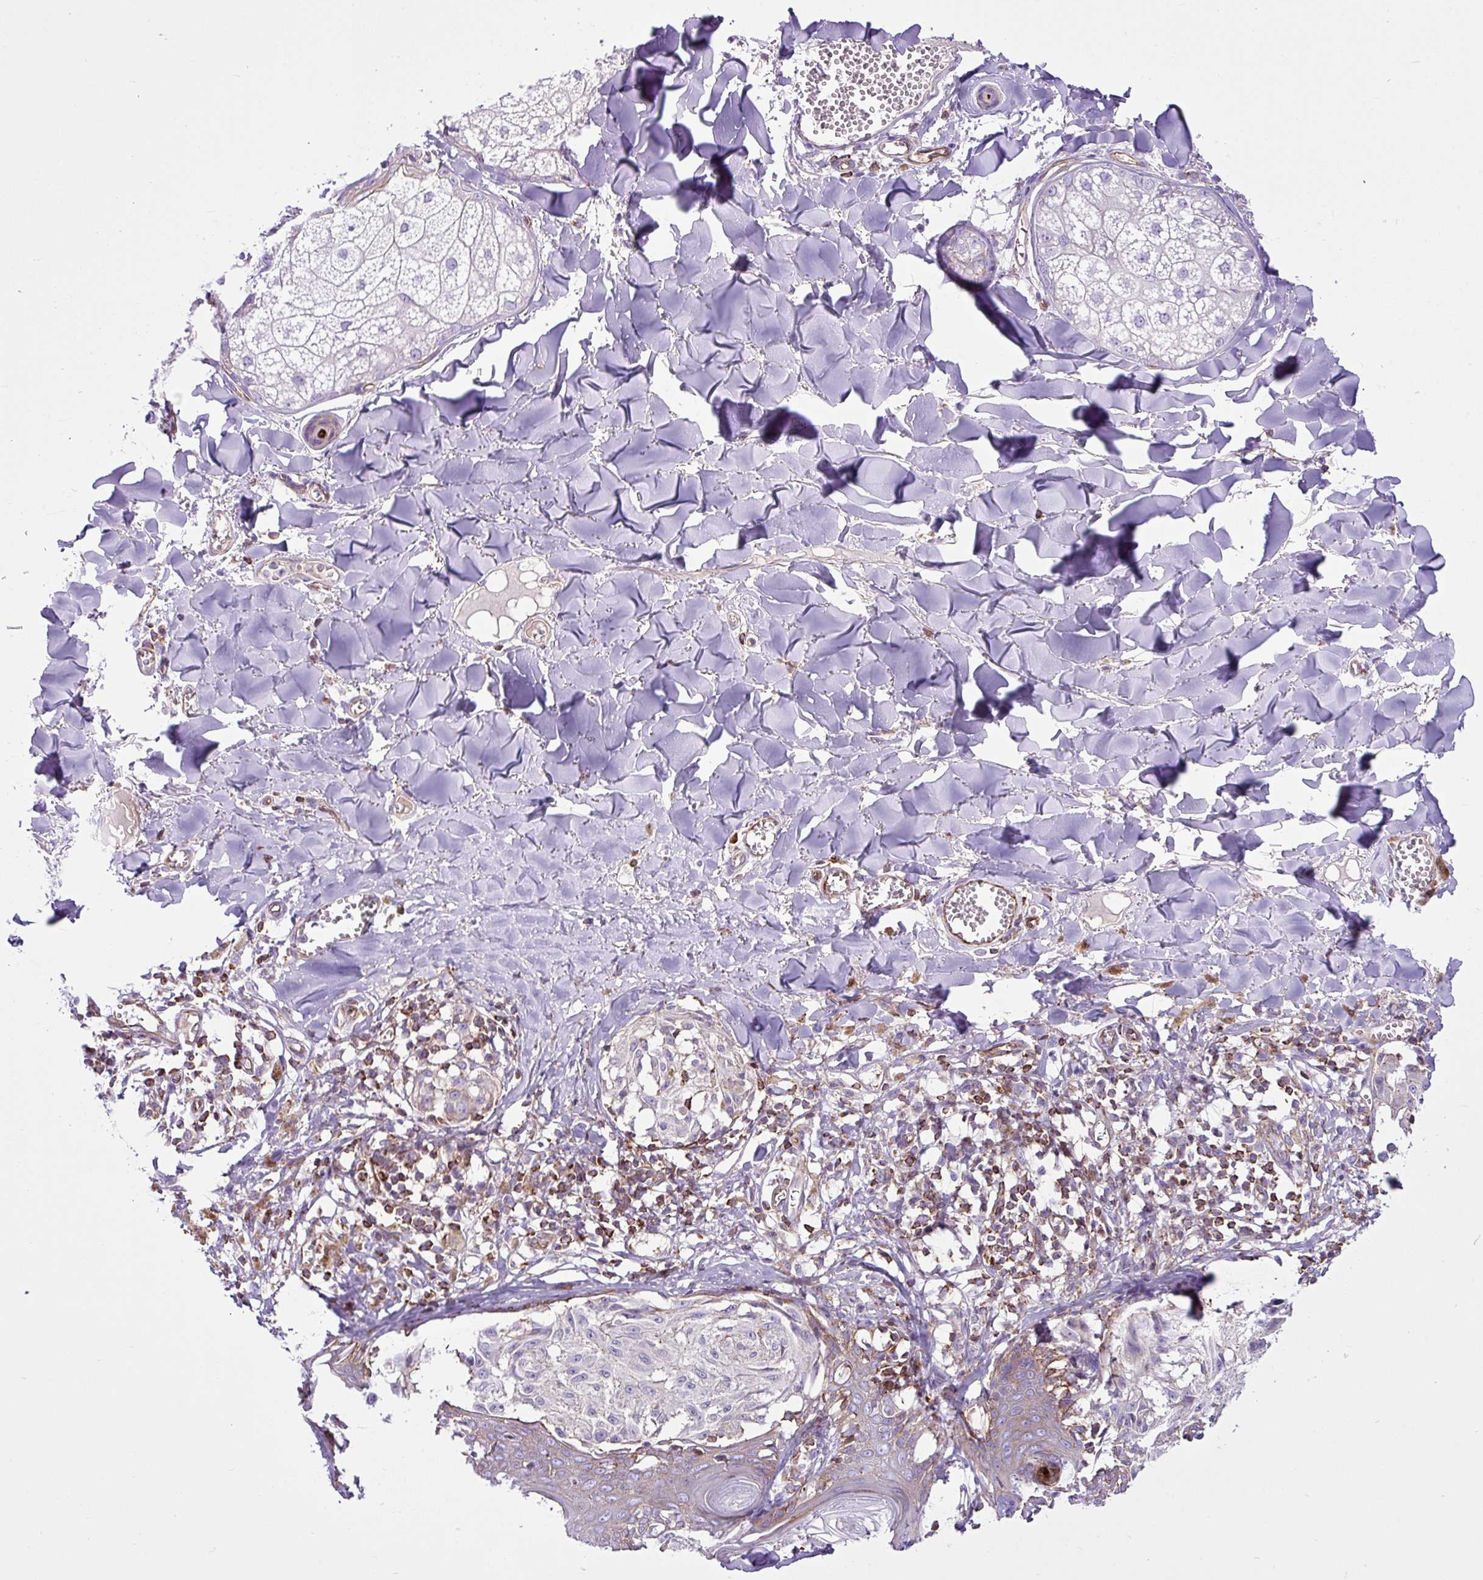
{"staining": {"intensity": "weak", "quantity": "<25%", "location": "cytoplasmic/membranous"}, "tissue": "melanoma", "cell_type": "Tumor cells", "image_type": "cancer", "snomed": [{"axis": "morphology", "description": "Malignant melanoma, NOS"}, {"axis": "topography", "description": "Skin"}], "caption": "A histopathology image of melanoma stained for a protein reveals no brown staining in tumor cells. Nuclei are stained in blue.", "gene": "EME2", "patient": {"sex": "female", "age": 43}}